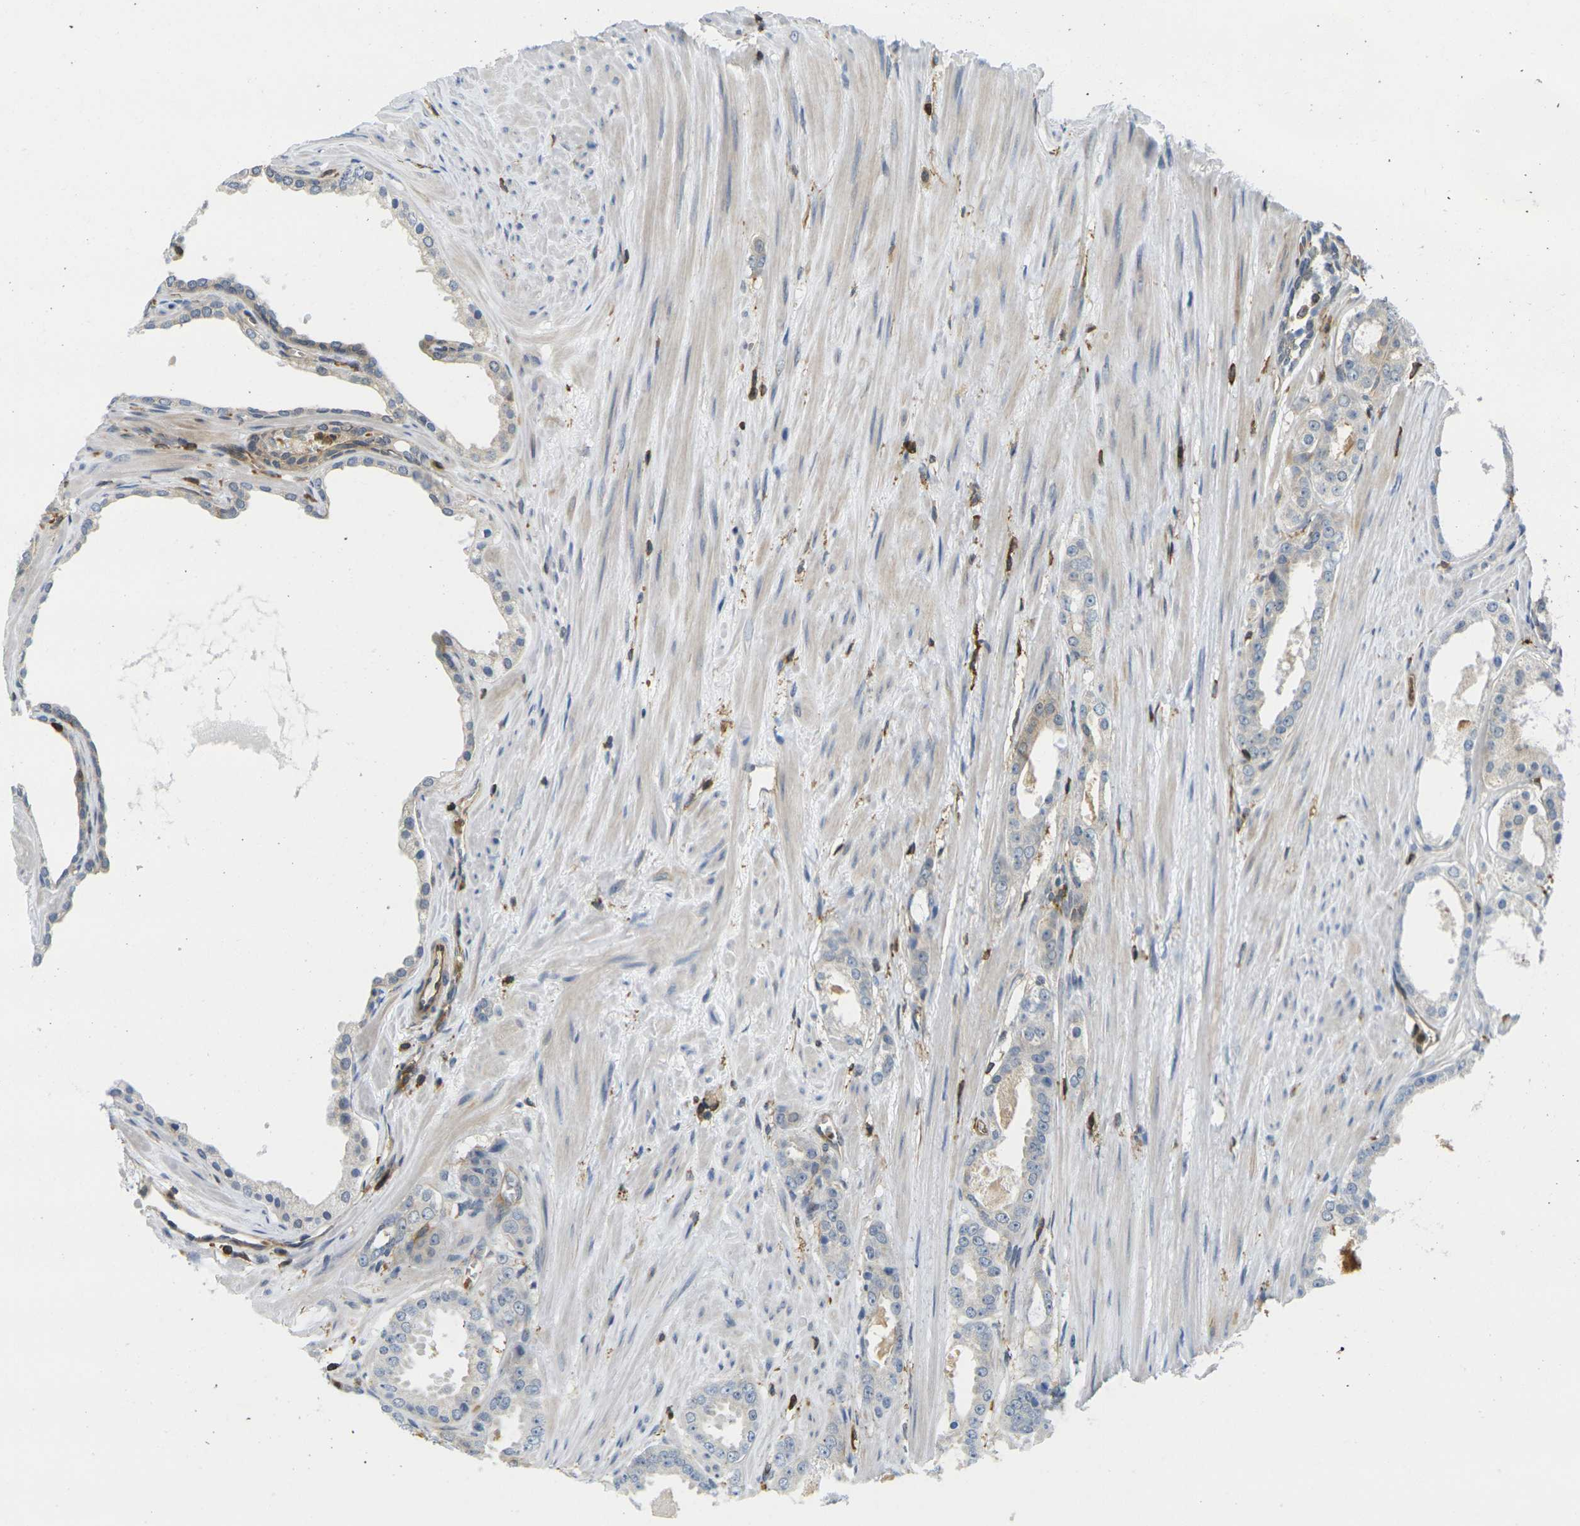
{"staining": {"intensity": "weak", "quantity": "<25%", "location": "cytoplasmic/membranous"}, "tissue": "prostate cancer", "cell_type": "Tumor cells", "image_type": "cancer", "snomed": [{"axis": "morphology", "description": "Adenocarcinoma, Low grade"}, {"axis": "topography", "description": "Prostate"}], "caption": "Image shows no protein expression in tumor cells of adenocarcinoma (low-grade) (prostate) tissue.", "gene": "LASP1", "patient": {"sex": "male", "age": 57}}